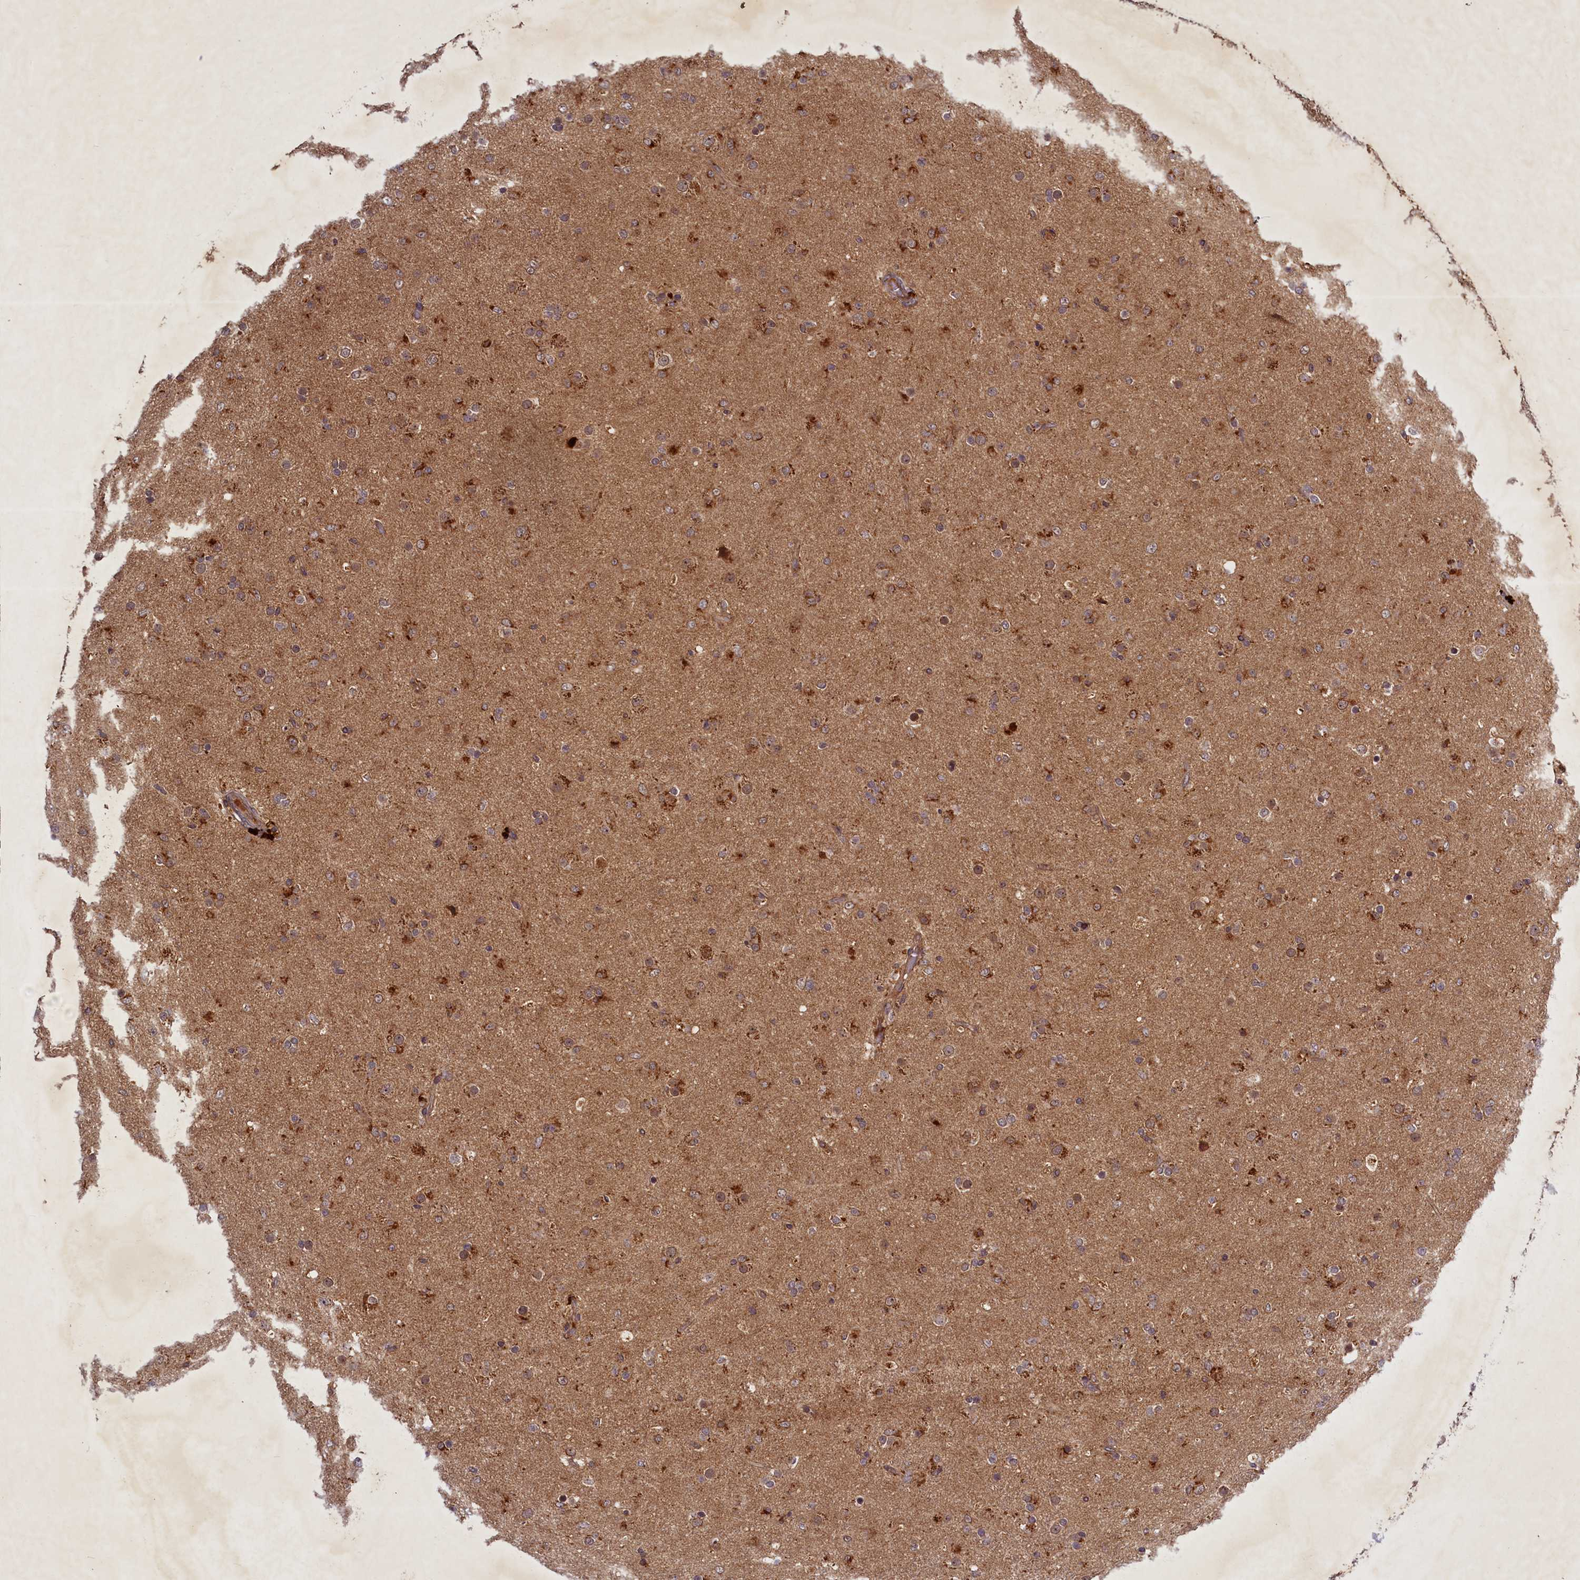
{"staining": {"intensity": "moderate", "quantity": "25%-75%", "location": "cytoplasmic/membranous"}, "tissue": "glioma", "cell_type": "Tumor cells", "image_type": "cancer", "snomed": [{"axis": "morphology", "description": "Glioma, malignant, Low grade"}, {"axis": "topography", "description": "Brain"}], "caption": "Immunohistochemistry (IHC) image of human malignant glioma (low-grade) stained for a protein (brown), which exhibits medium levels of moderate cytoplasmic/membranous staining in about 25%-75% of tumor cells.", "gene": "BICD1", "patient": {"sex": "male", "age": 65}}